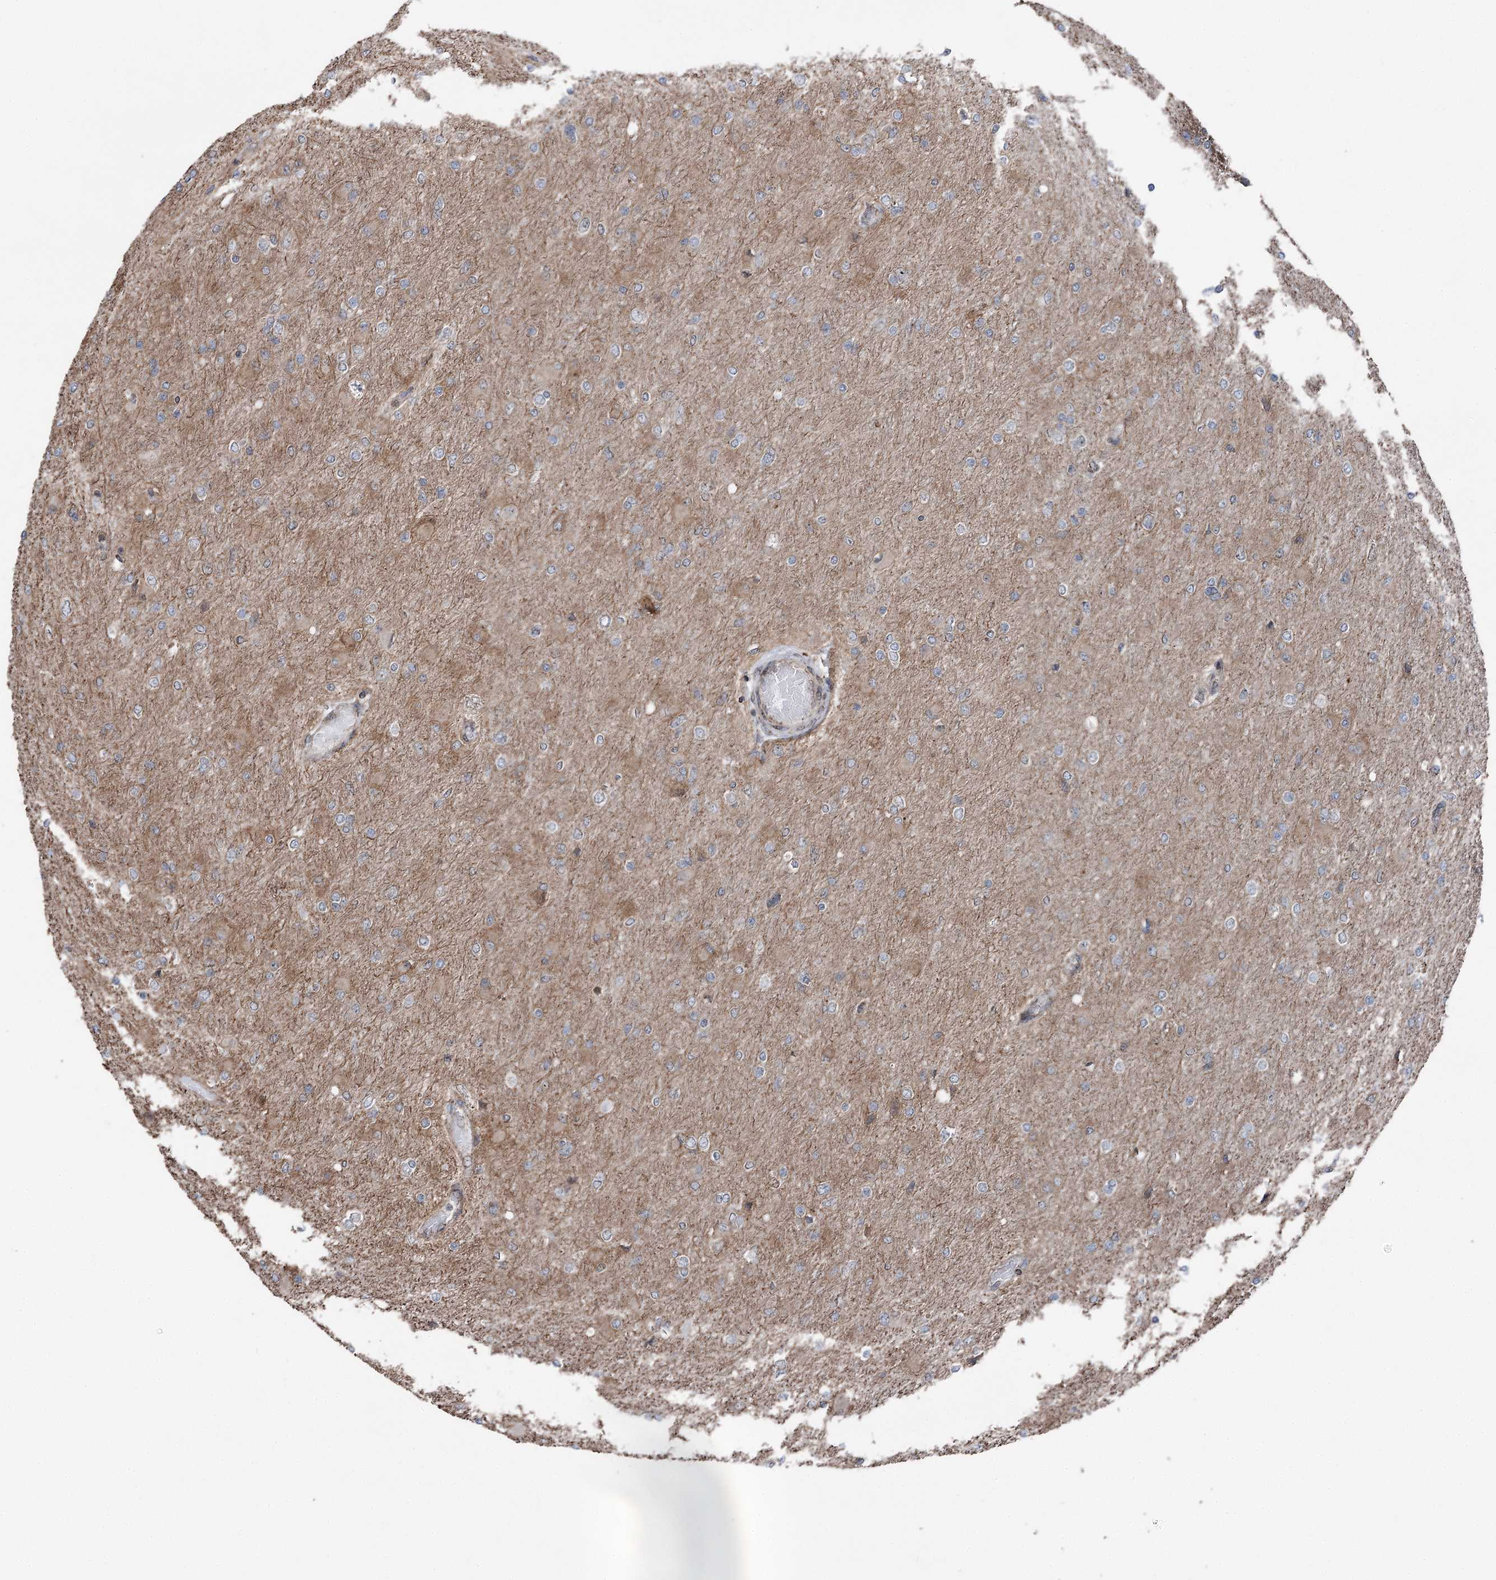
{"staining": {"intensity": "weak", "quantity": "25%-75%", "location": "cytoplasmic/membranous"}, "tissue": "glioma", "cell_type": "Tumor cells", "image_type": "cancer", "snomed": [{"axis": "morphology", "description": "Glioma, malignant, High grade"}, {"axis": "topography", "description": "Cerebral cortex"}], "caption": "A photomicrograph of human high-grade glioma (malignant) stained for a protein demonstrates weak cytoplasmic/membranous brown staining in tumor cells. The staining was performed using DAB to visualize the protein expression in brown, while the nuclei were stained in blue with hematoxylin (Magnification: 20x).", "gene": "STEEP1", "patient": {"sex": "female", "age": 36}}